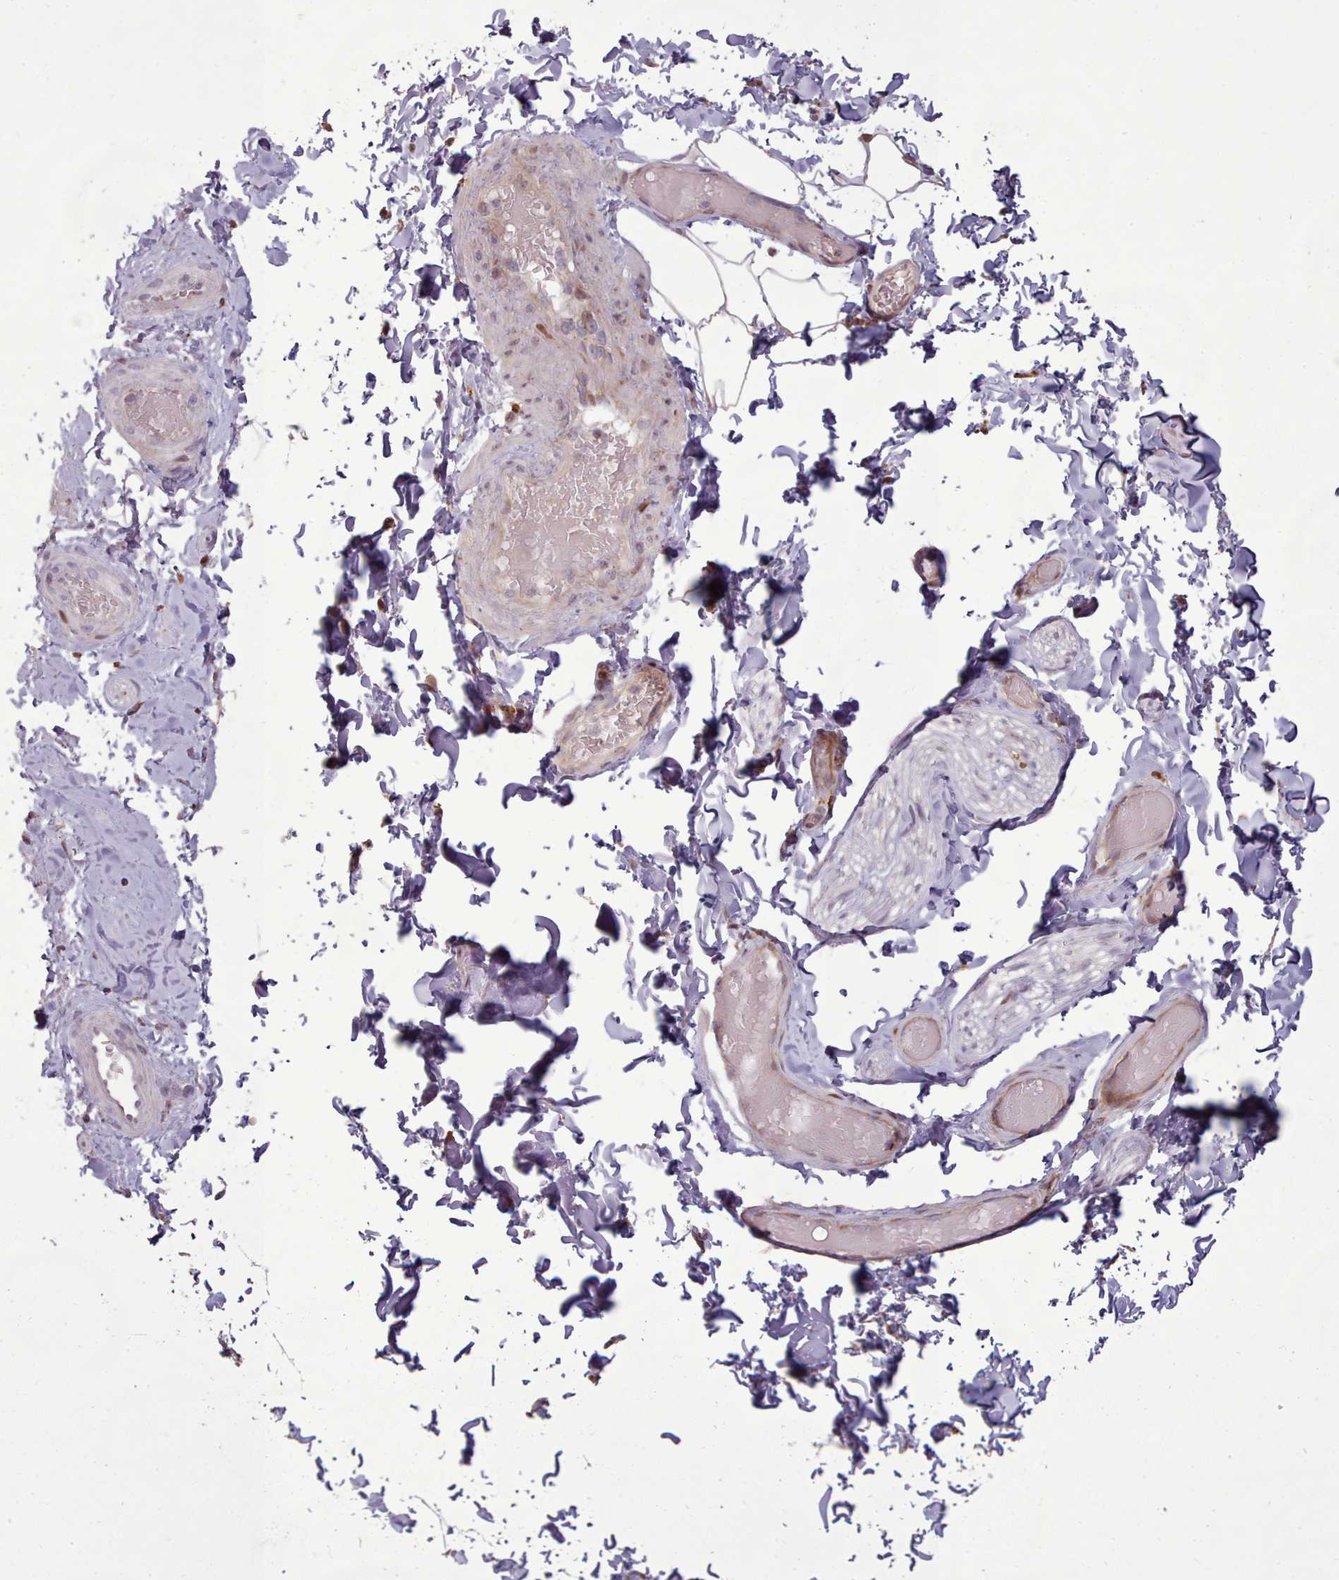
{"staining": {"intensity": "negative", "quantity": "none", "location": "none"}, "tissue": "adipose tissue", "cell_type": "Adipocytes", "image_type": "normal", "snomed": [{"axis": "morphology", "description": "Normal tissue, NOS"}, {"axis": "topography", "description": "Soft tissue"}, {"axis": "topography", "description": "Vascular tissue"}, {"axis": "topography", "description": "Peripheral nerve tissue"}], "caption": "Immunohistochemistry photomicrograph of normal adipose tissue: adipose tissue stained with DAB reveals no significant protein staining in adipocytes. (Stains: DAB immunohistochemistry with hematoxylin counter stain, Microscopy: brightfield microscopy at high magnification).", "gene": "LGALS9B", "patient": {"sex": "male", "age": 32}}